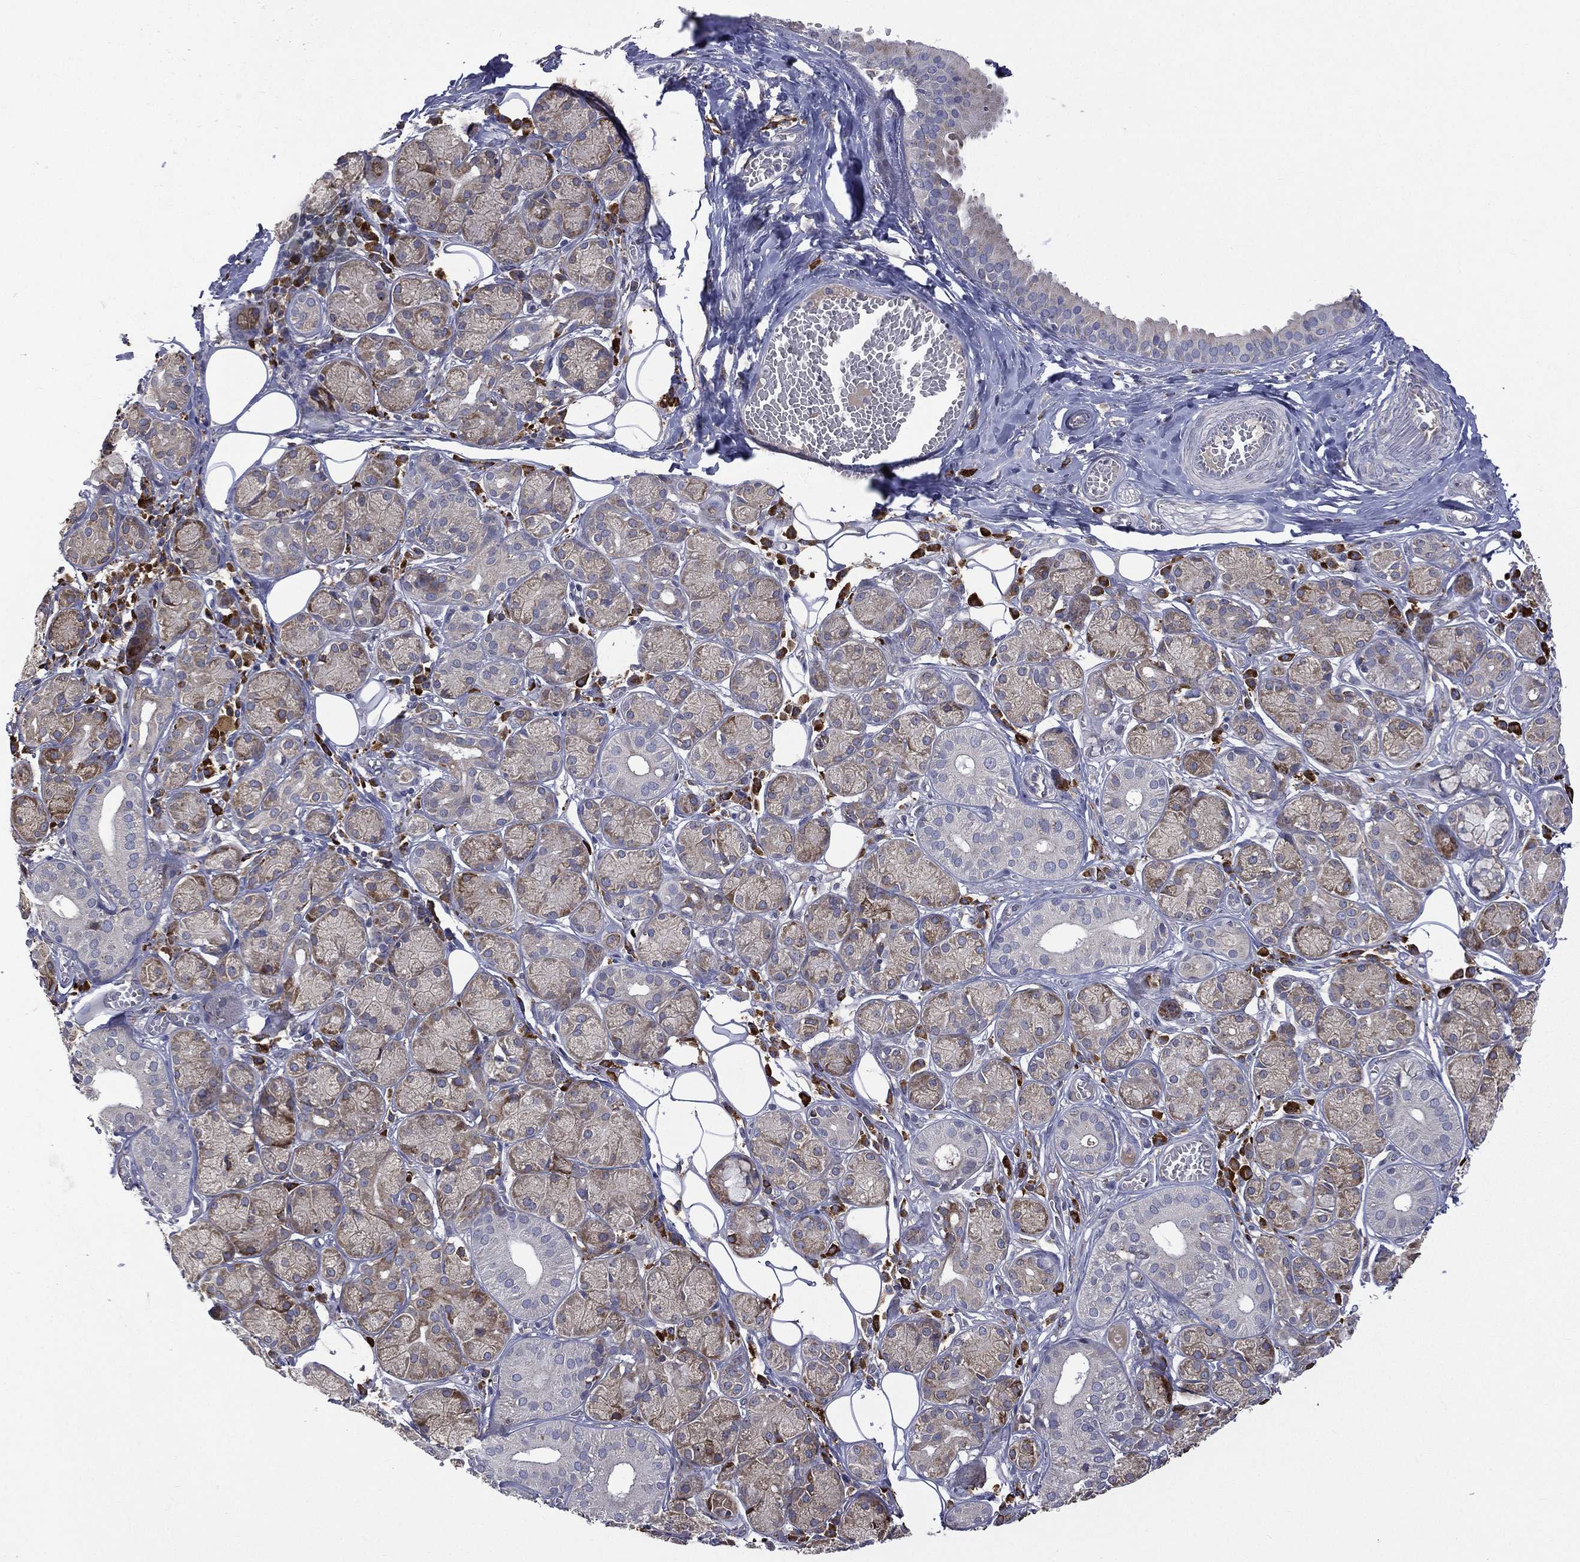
{"staining": {"intensity": "moderate", "quantity": "25%-75%", "location": "cytoplasmic/membranous"}, "tissue": "salivary gland", "cell_type": "Glandular cells", "image_type": "normal", "snomed": [{"axis": "morphology", "description": "Normal tissue, NOS"}, {"axis": "topography", "description": "Salivary gland"}], "caption": "An image showing moderate cytoplasmic/membranous positivity in approximately 25%-75% of glandular cells in normal salivary gland, as visualized by brown immunohistochemical staining.", "gene": "C20orf96", "patient": {"sex": "male", "age": 71}}